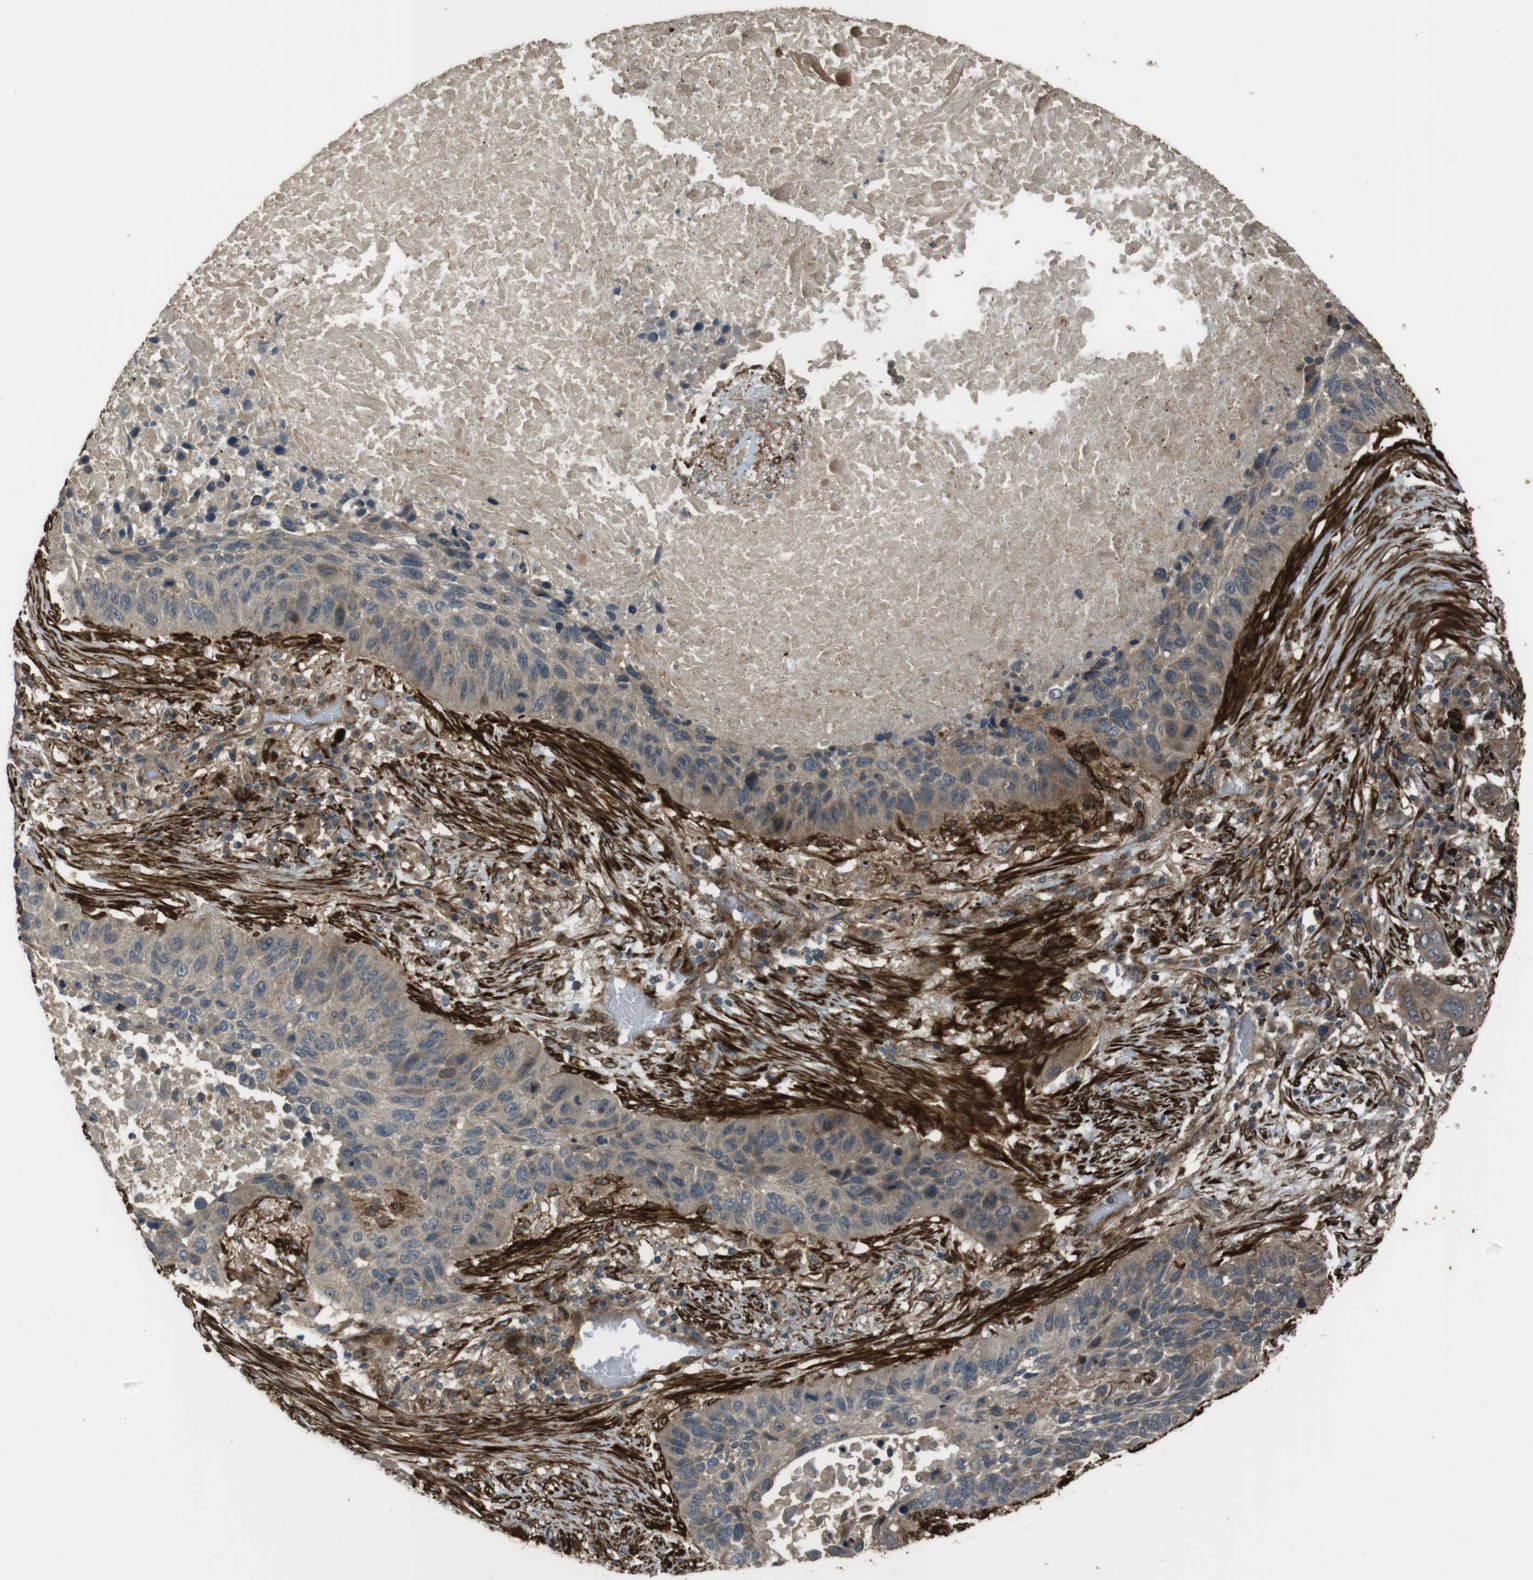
{"staining": {"intensity": "moderate", "quantity": ">75%", "location": "cytoplasmic/membranous"}, "tissue": "lung cancer", "cell_type": "Tumor cells", "image_type": "cancer", "snomed": [{"axis": "morphology", "description": "Squamous cell carcinoma, NOS"}, {"axis": "topography", "description": "Lung"}], "caption": "High-power microscopy captured an IHC image of squamous cell carcinoma (lung), revealing moderate cytoplasmic/membranous positivity in approximately >75% of tumor cells. The staining was performed using DAB (3,3'-diaminobenzidine) to visualize the protein expression in brown, while the nuclei were stained in blue with hematoxylin (Magnification: 20x).", "gene": "MSRB3", "patient": {"sex": "male", "age": 57}}